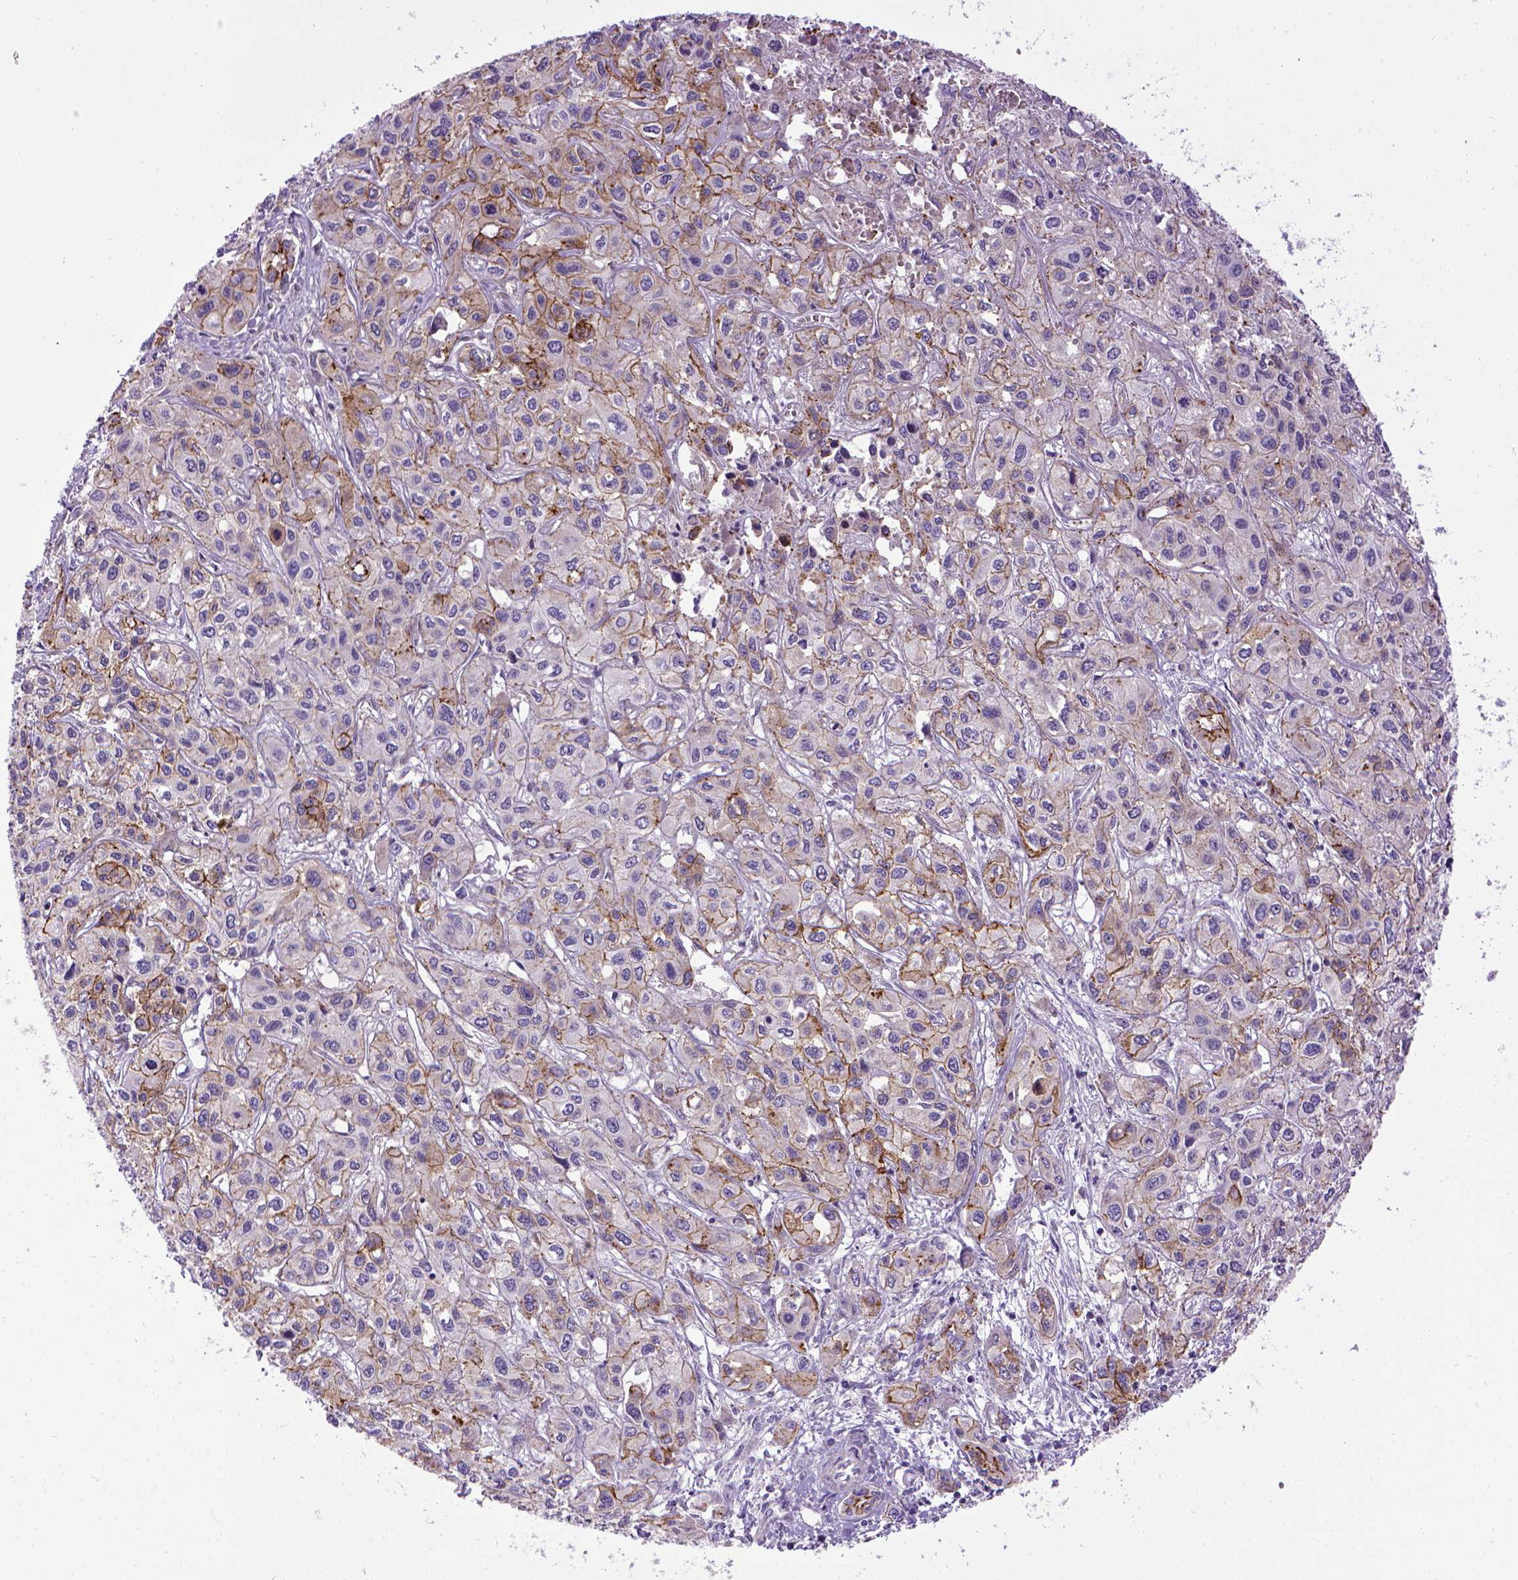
{"staining": {"intensity": "moderate", "quantity": ">75%", "location": "cytoplasmic/membranous"}, "tissue": "liver cancer", "cell_type": "Tumor cells", "image_type": "cancer", "snomed": [{"axis": "morphology", "description": "Cholangiocarcinoma"}, {"axis": "topography", "description": "Liver"}], "caption": "Liver cancer (cholangiocarcinoma) stained for a protein (brown) reveals moderate cytoplasmic/membranous positive expression in approximately >75% of tumor cells.", "gene": "CDH1", "patient": {"sex": "female", "age": 66}}